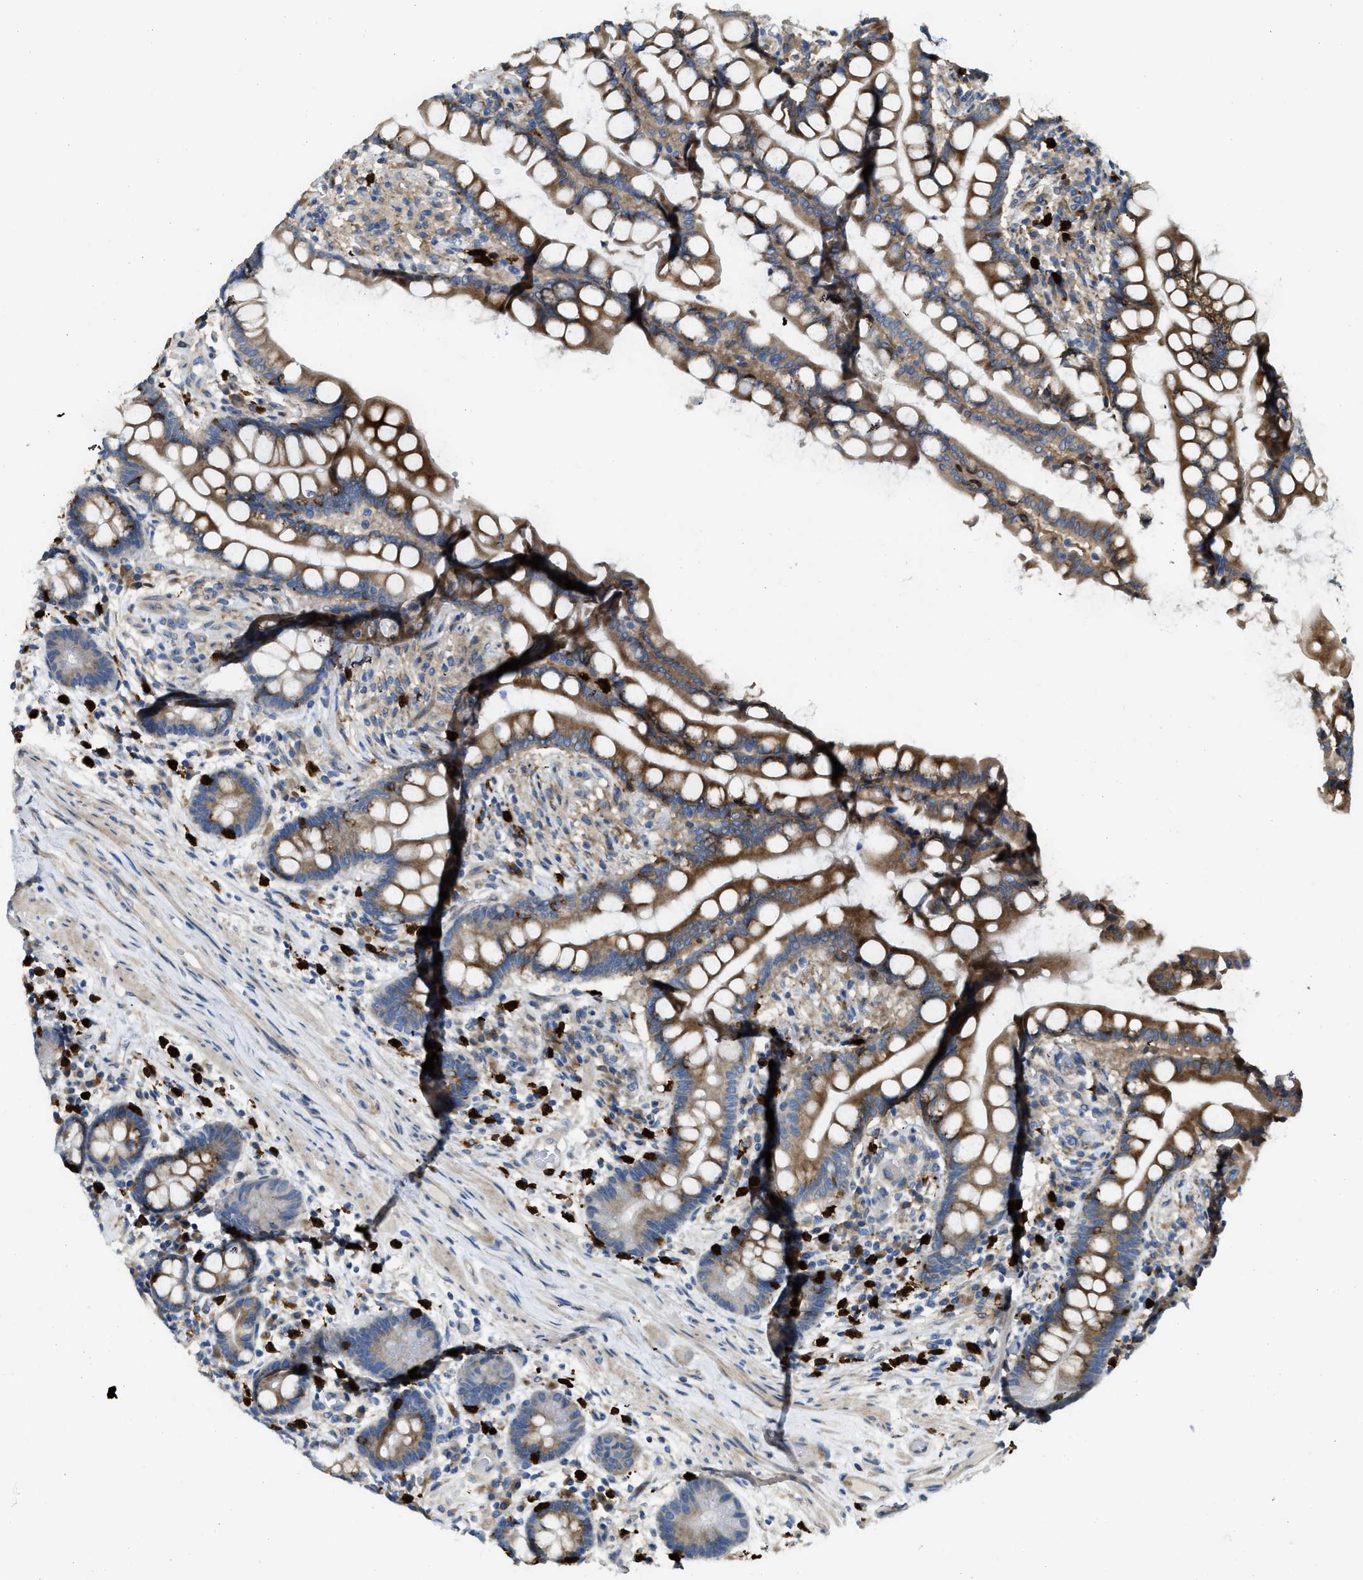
{"staining": {"intensity": "weak", "quantity": "25%-75%", "location": "cytoplasmic/membranous"}, "tissue": "colon", "cell_type": "Endothelial cells", "image_type": "normal", "snomed": [{"axis": "morphology", "description": "Normal tissue, NOS"}, {"axis": "topography", "description": "Colon"}], "caption": "Immunohistochemistry (DAB) staining of benign human colon demonstrates weak cytoplasmic/membranous protein expression in about 25%-75% of endothelial cells. (Stains: DAB (3,3'-diaminobenzidine) in brown, nuclei in blue, Microscopy: brightfield microscopy at high magnification).", "gene": "TMEM68", "patient": {"sex": "male", "age": 73}}